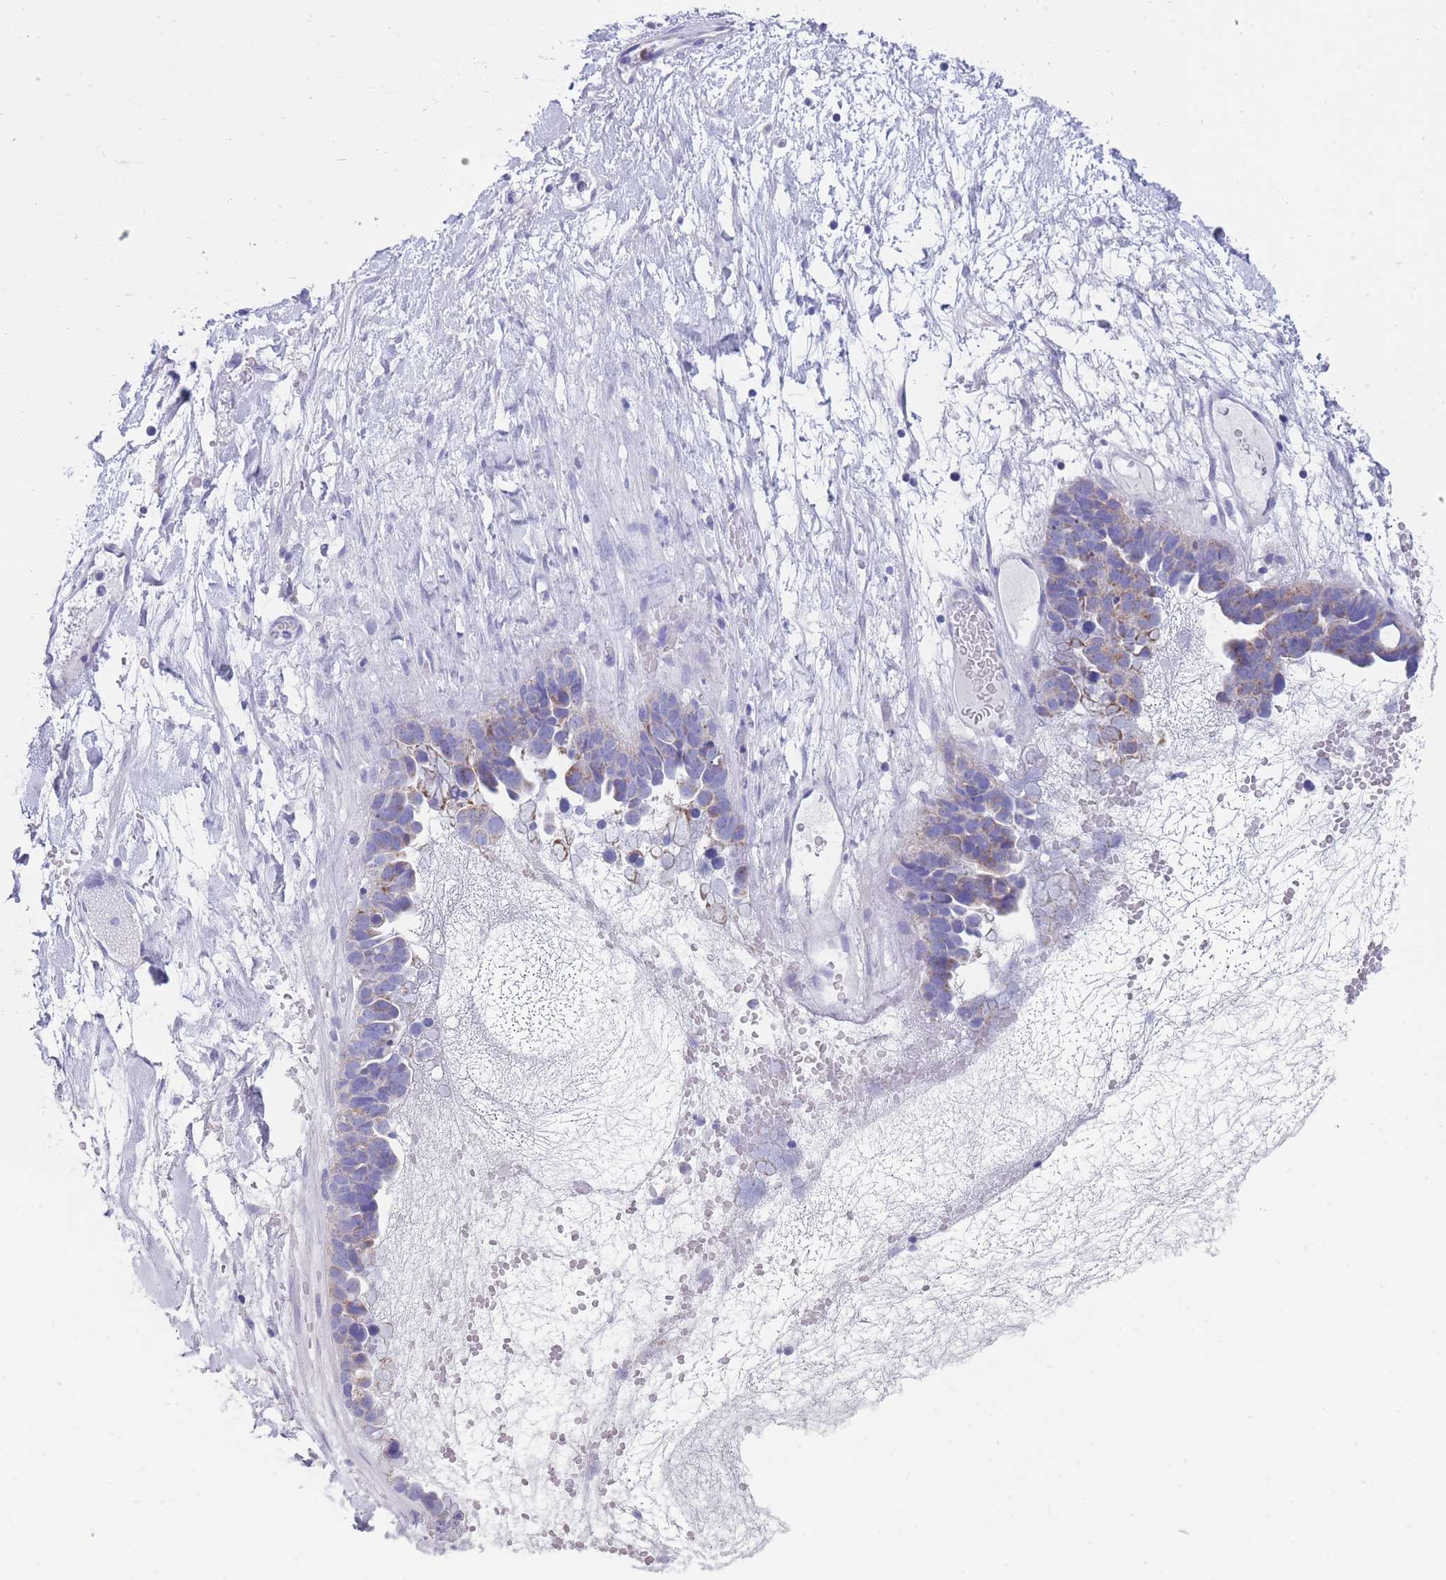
{"staining": {"intensity": "weak", "quantity": "<25%", "location": "cytoplasmic/membranous"}, "tissue": "ovarian cancer", "cell_type": "Tumor cells", "image_type": "cancer", "snomed": [{"axis": "morphology", "description": "Cystadenocarcinoma, serous, NOS"}, {"axis": "topography", "description": "Ovary"}], "caption": "Protein analysis of ovarian cancer (serous cystadenocarcinoma) shows no significant staining in tumor cells. (DAB IHC visualized using brightfield microscopy, high magnification).", "gene": "INTS2", "patient": {"sex": "female", "age": 54}}